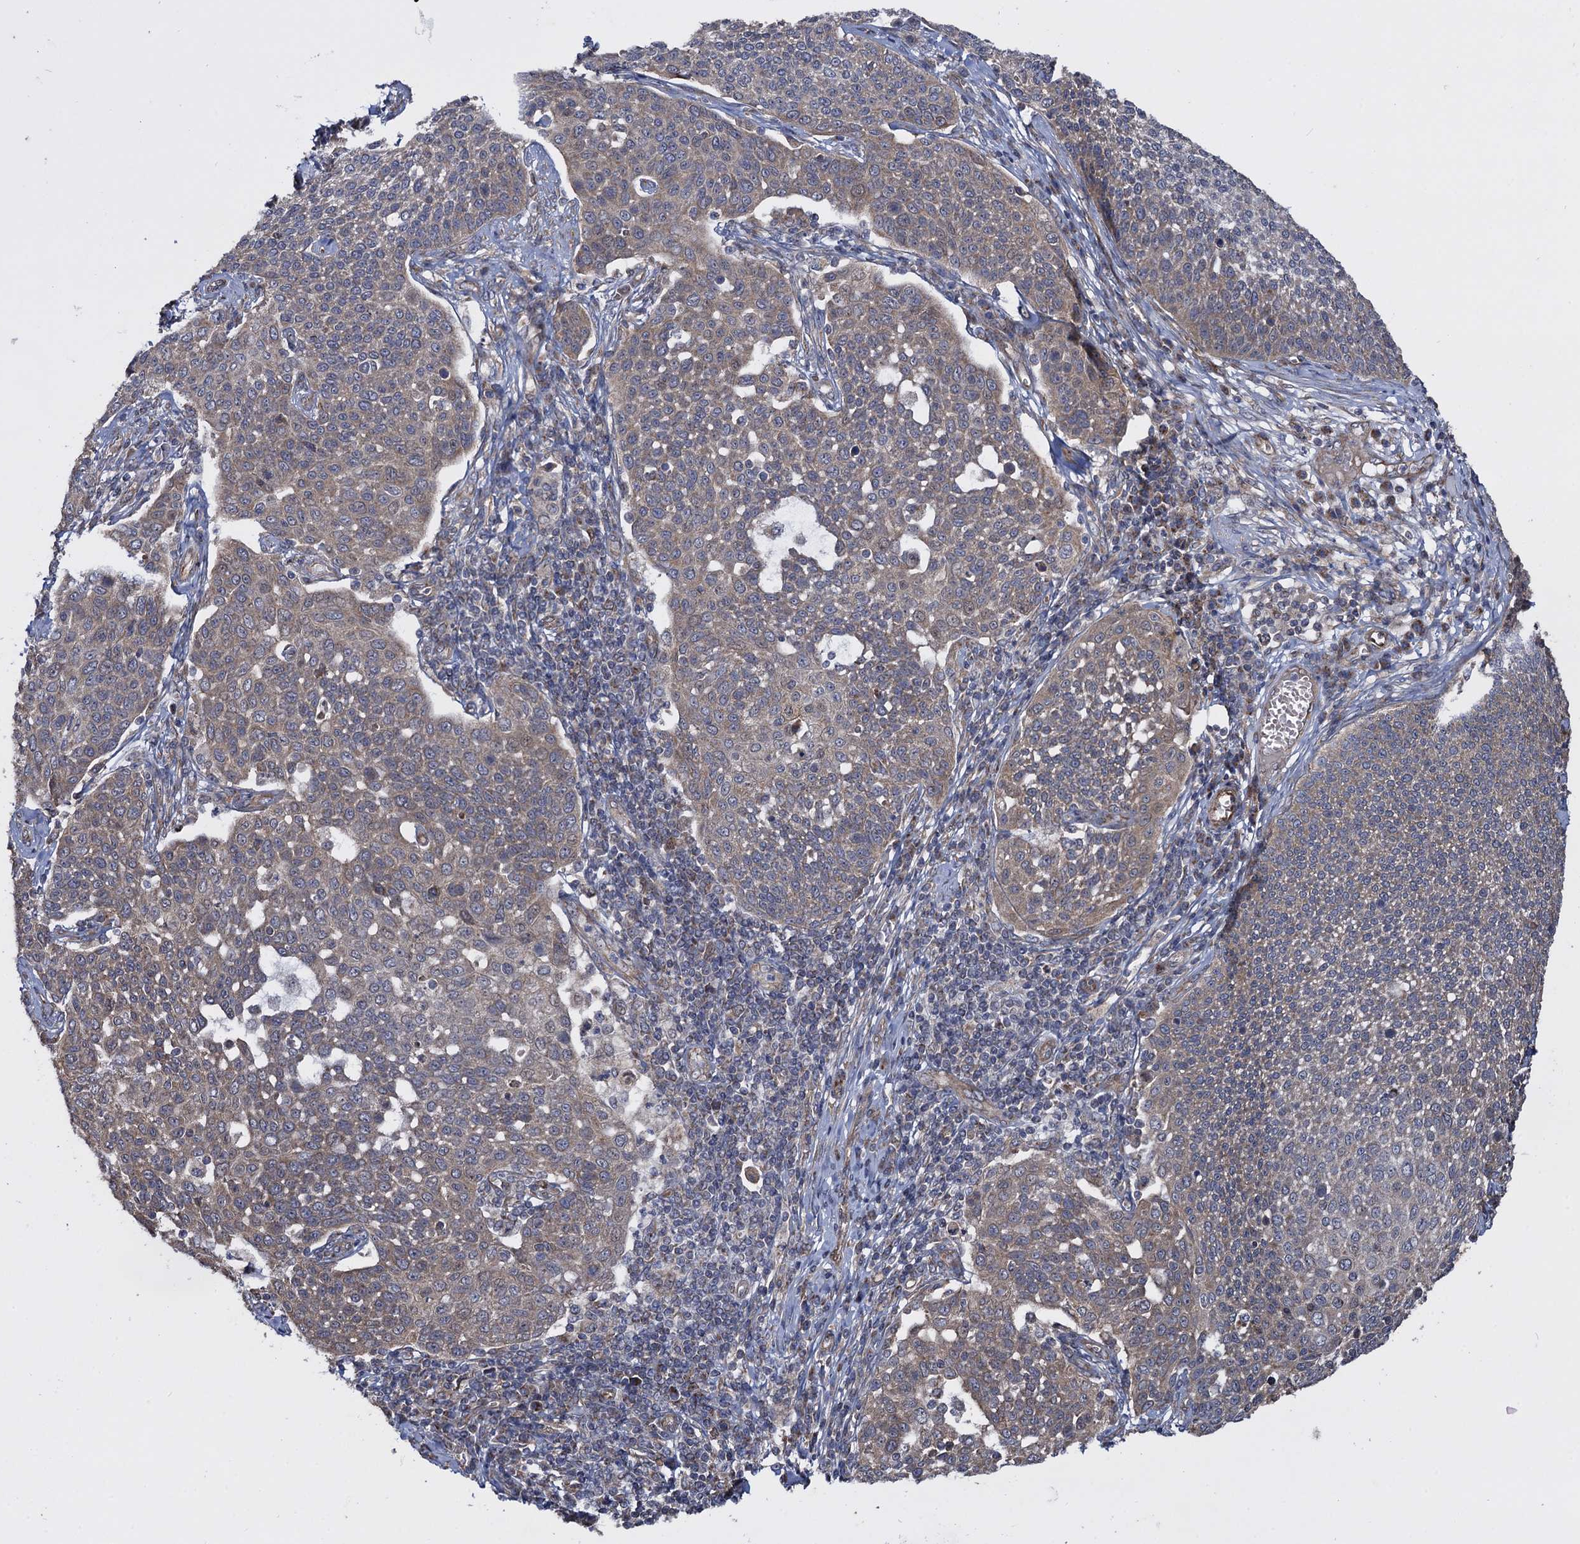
{"staining": {"intensity": "weak", "quantity": "25%-75%", "location": "cytoplasmic/membranous"}, "tissue": "cervical cancer", "cell_type": "Tumor cells", "image_type": "cancer", "snomed": [{"axis": "morphology", "description": "Squamous cell carcinoma, NOS"}, {"axis": "topography", "description": "Cervix"}], "caption": "Brown immunohistochemical staining in cervical cancer (squamous cell carcinoma) exhibits weak cytoplasmic/membranous staining in about 25%-75% of tumor cells.", "gene": "HAUS1", "patient": {"sex": "female", "age": 34}}